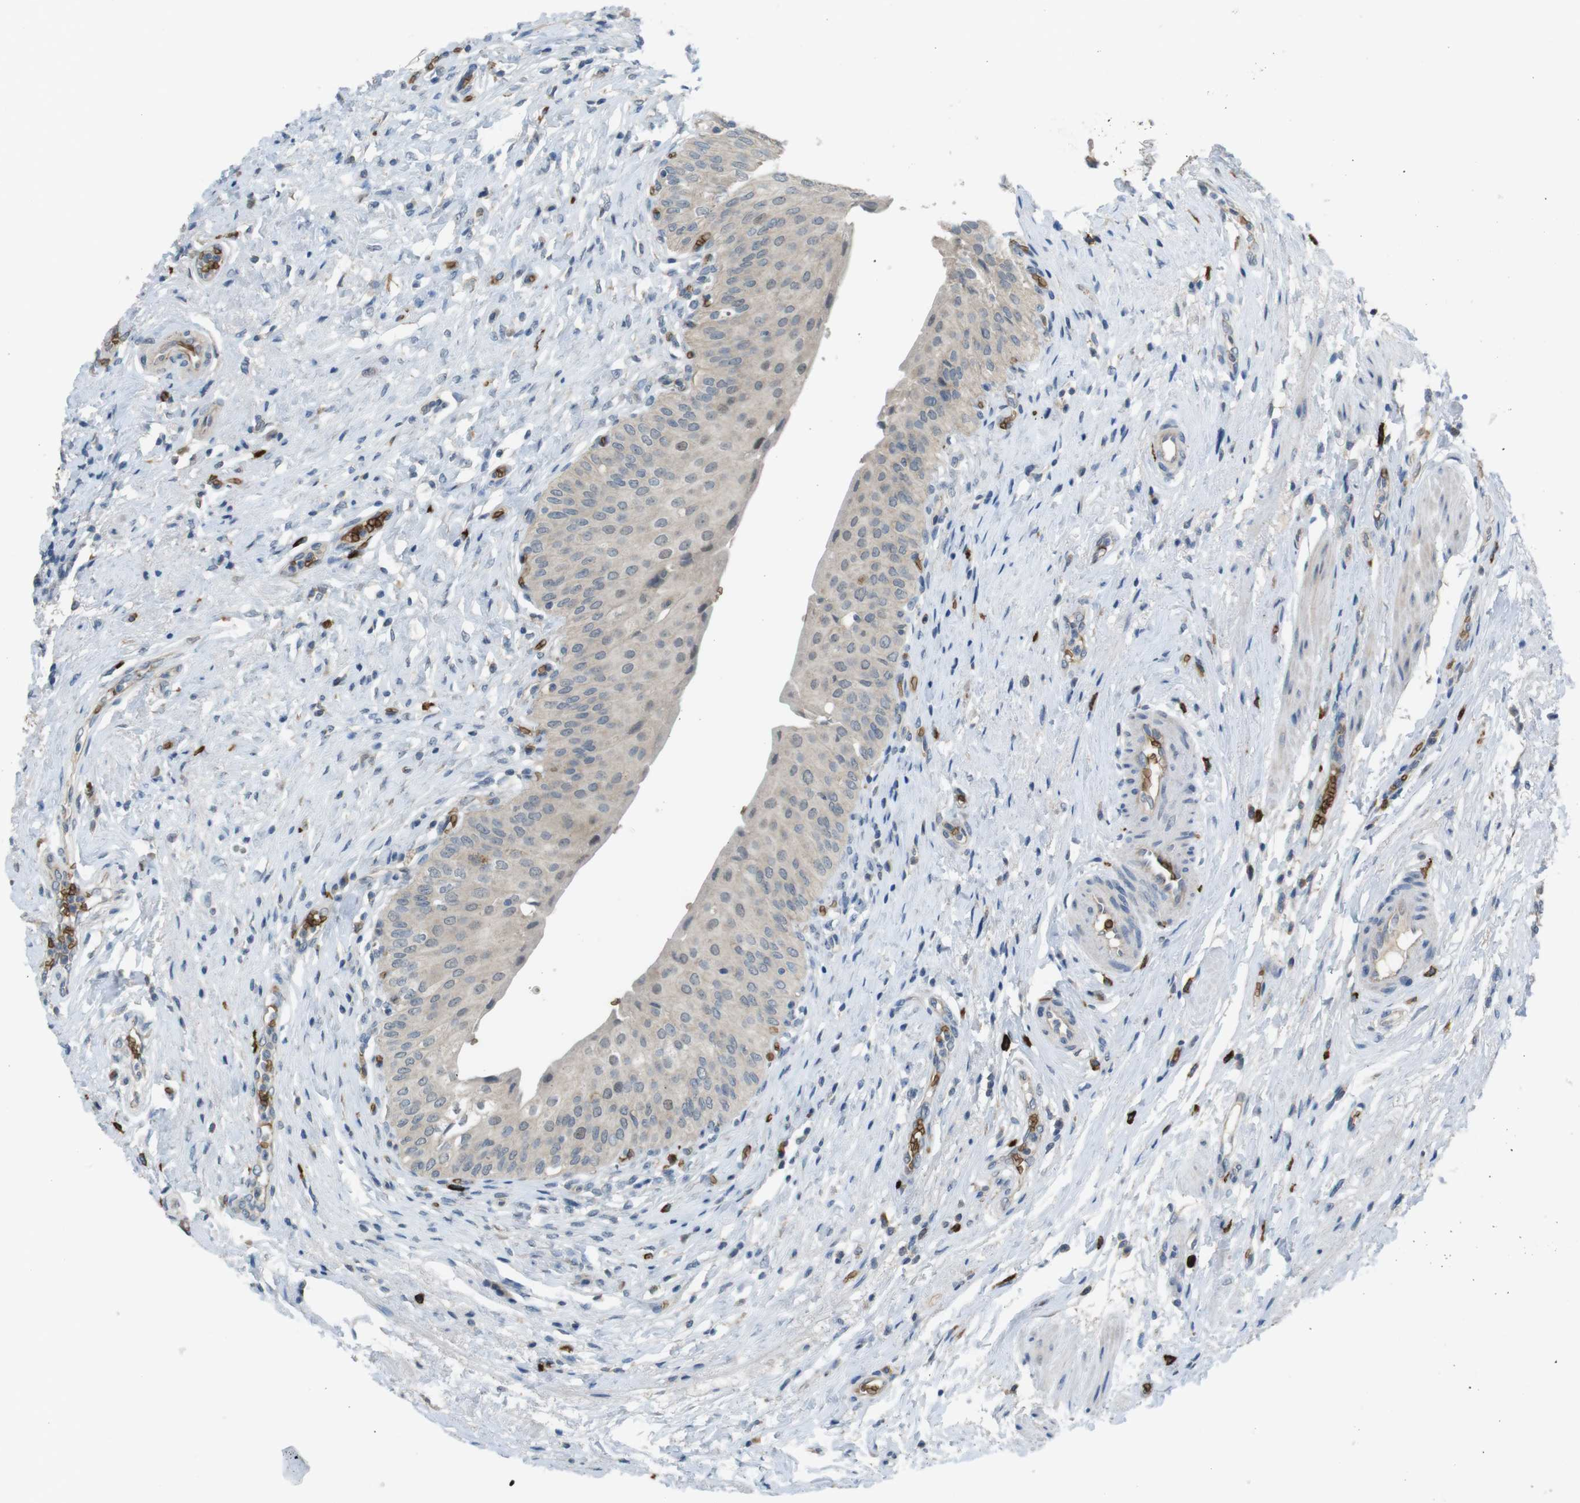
{"staining": {"intensity": "weak", "quantity": ">75%", "location": "cytoplasmic/membranous"}, "tissue": "urinary bladder", "cell_type": "Urothelial cells", "image_type": "normal", "snomed": [{"axis": "morphology", "description": "Normal tissue, NOS"}, {"axis": "morphology", "description": "Urothelial carcinoma, High grade"}, {"axis": "topography", "description": "Urinary bladder"}], "caption": "An immunohistochemistry photomicrograph of unremarkable tissue is shown. Protein staining in brown labels weak cytoplasmic/membranous positivity in urinary bladder within urothelial cells. (Brightfield microscopy of DAB IHC at high magnification).", "gene": "GYPA", "patient": {"sex": "male", "age": 46}}